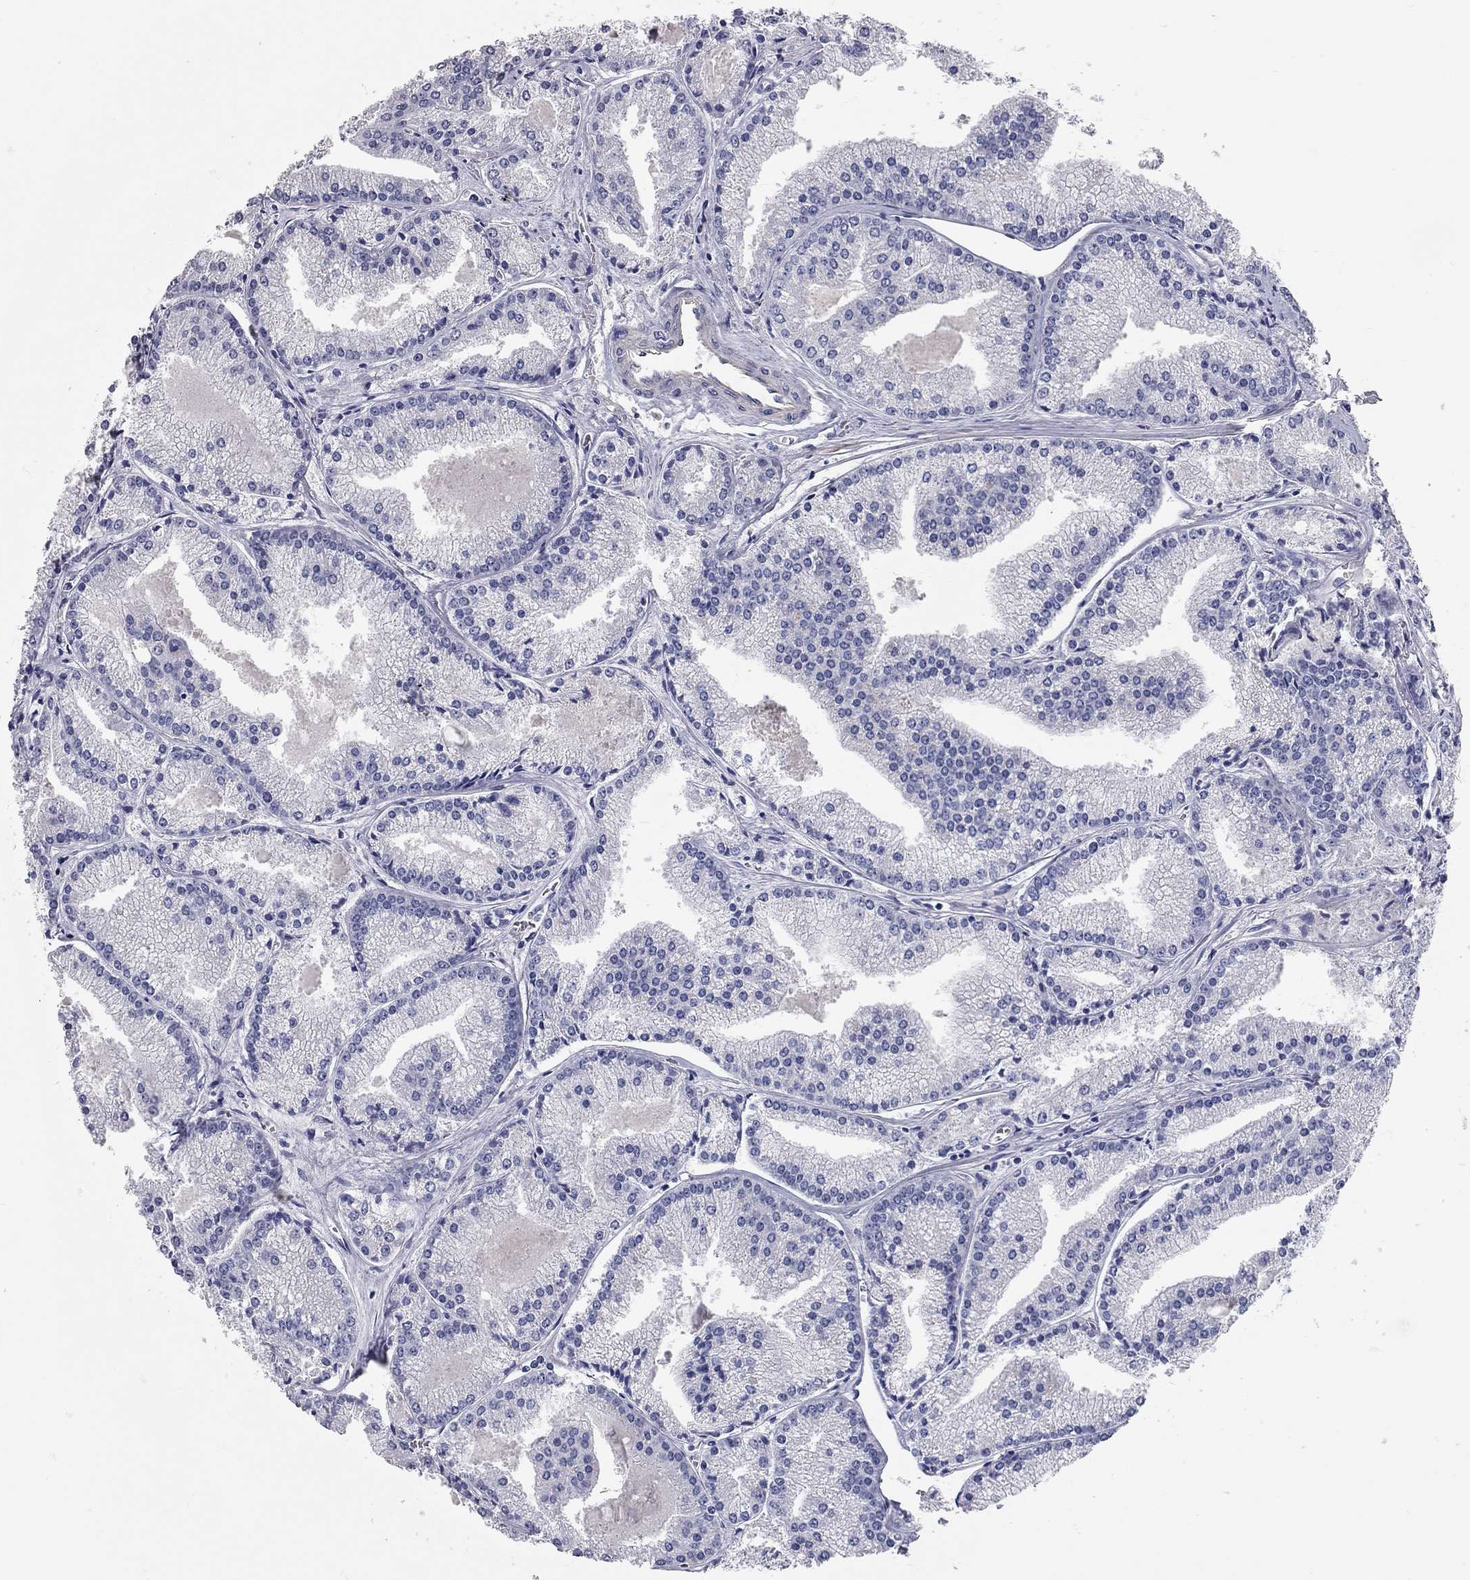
{"staining": {"intensity": "negative", "quantity": "none", "location": "none"}, "tissue": "prostate cancer", "cell_type": "Tumor cells", "image_type": "cancer", "snomed": [{"axis": "morphology", "description": "Adenocarcinoma, NOS"}, {"axis": "topography", "description": "Prostate"}], "caption": "High power microscopy micrograph of an IHC photomicrograph of adenocarcinoma (prostate), revealing no significant staining in tumor cells.", "gene": "C10orf90", "patient": {"sex": "male", "age": 72}}